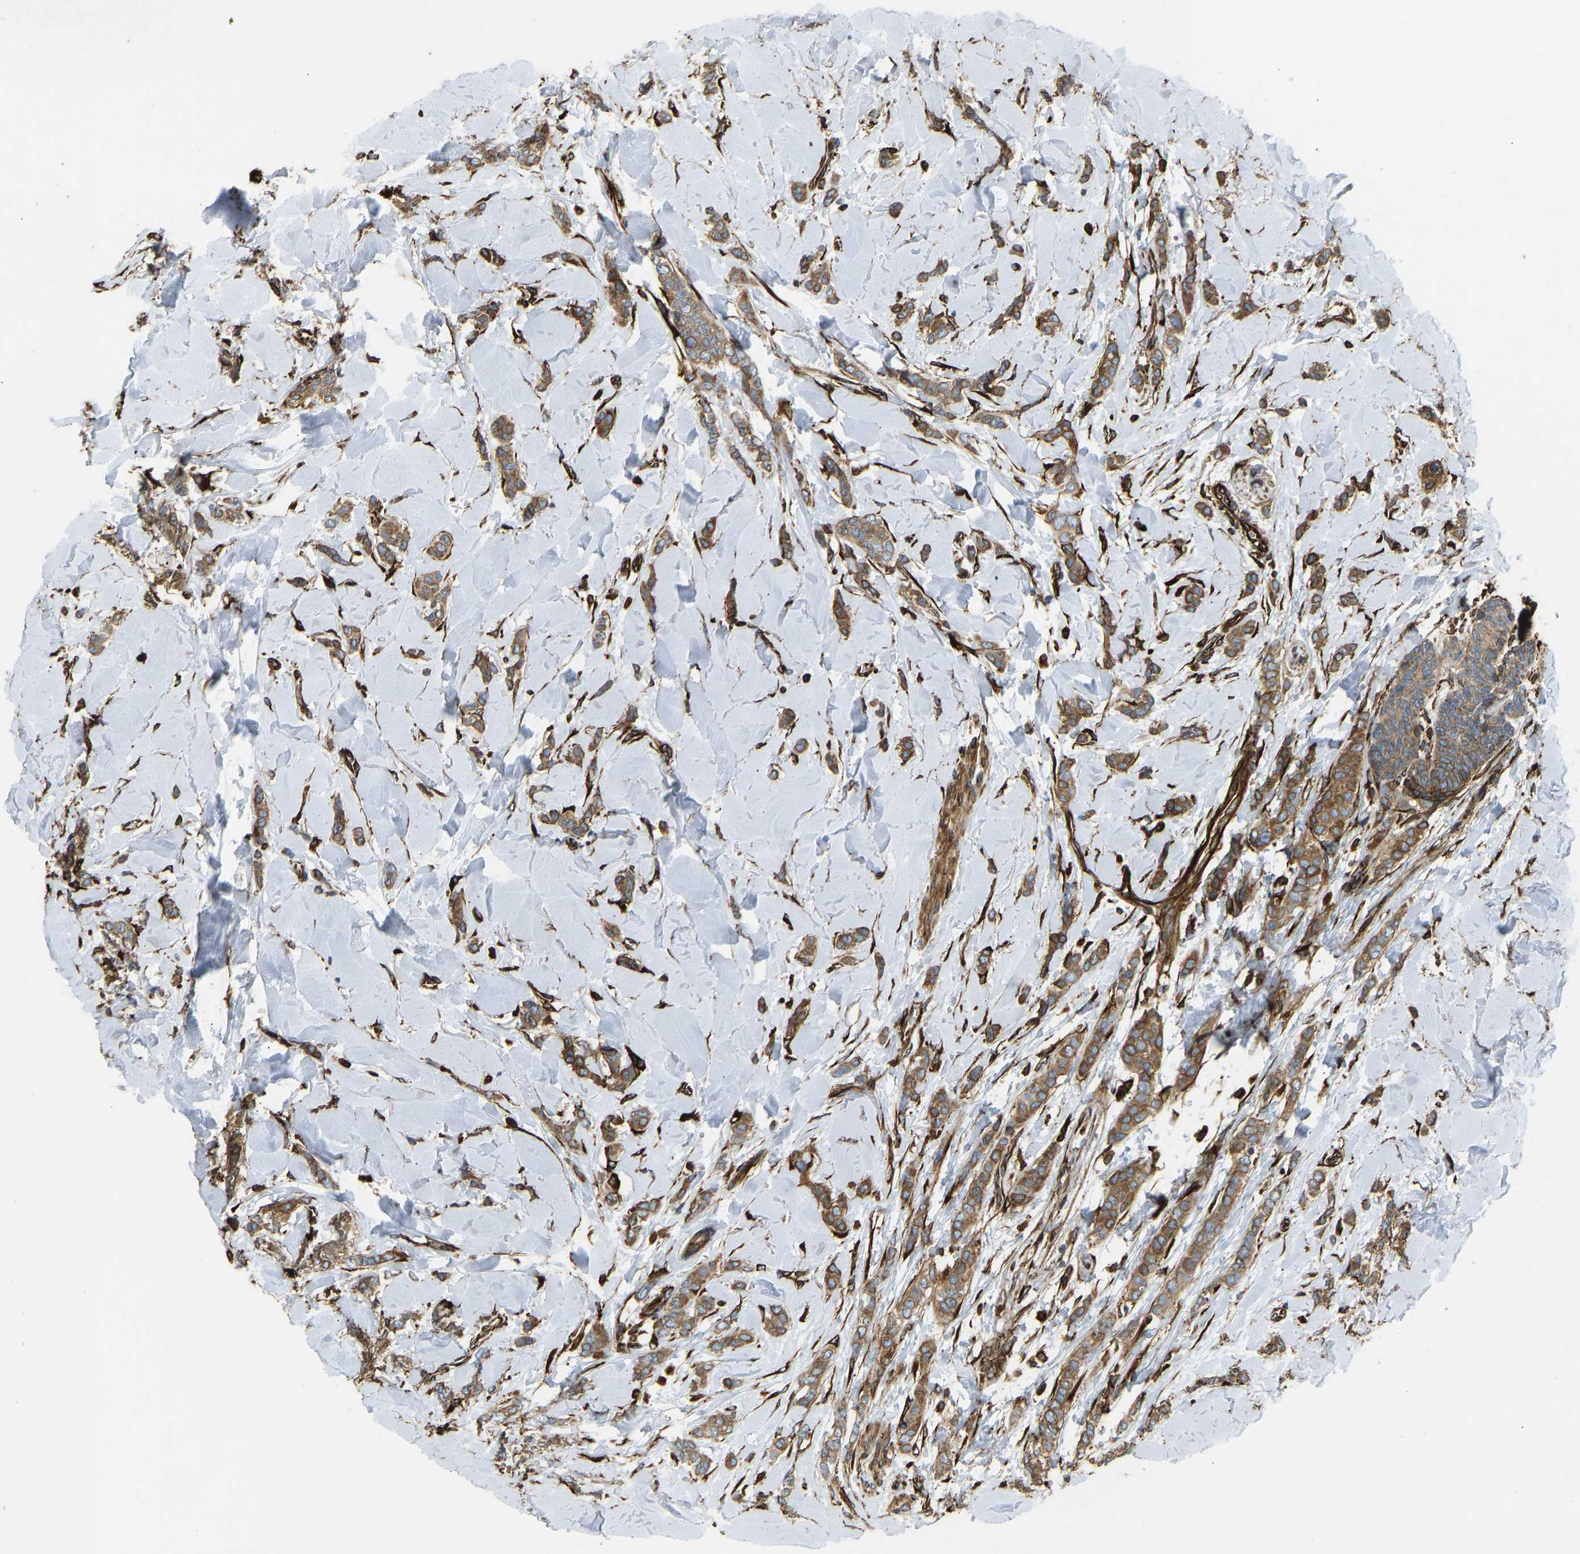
{"staining": {"intensity": "moderate", "quantity": ">75%", "location": "cytoplasmic/membranous"}, "tissue": "breast cancer", "cell_type": "Tumor cells", "image_type": "cancer", "snomed": [{"axis": "morphology", "description": "Lobular carcinoma"}, {"axis": "topography", "description": "Skin"}, {"axis": "topography", "description": "Breast"}], "caption": "Moderate cytoplasmic/membranous protein expression is seen in approximately >75% of tumor cells in breast cancer (lobular carcinoma).", "gene": "BEX3", "patient": {"sex": "female", "age": 46}}